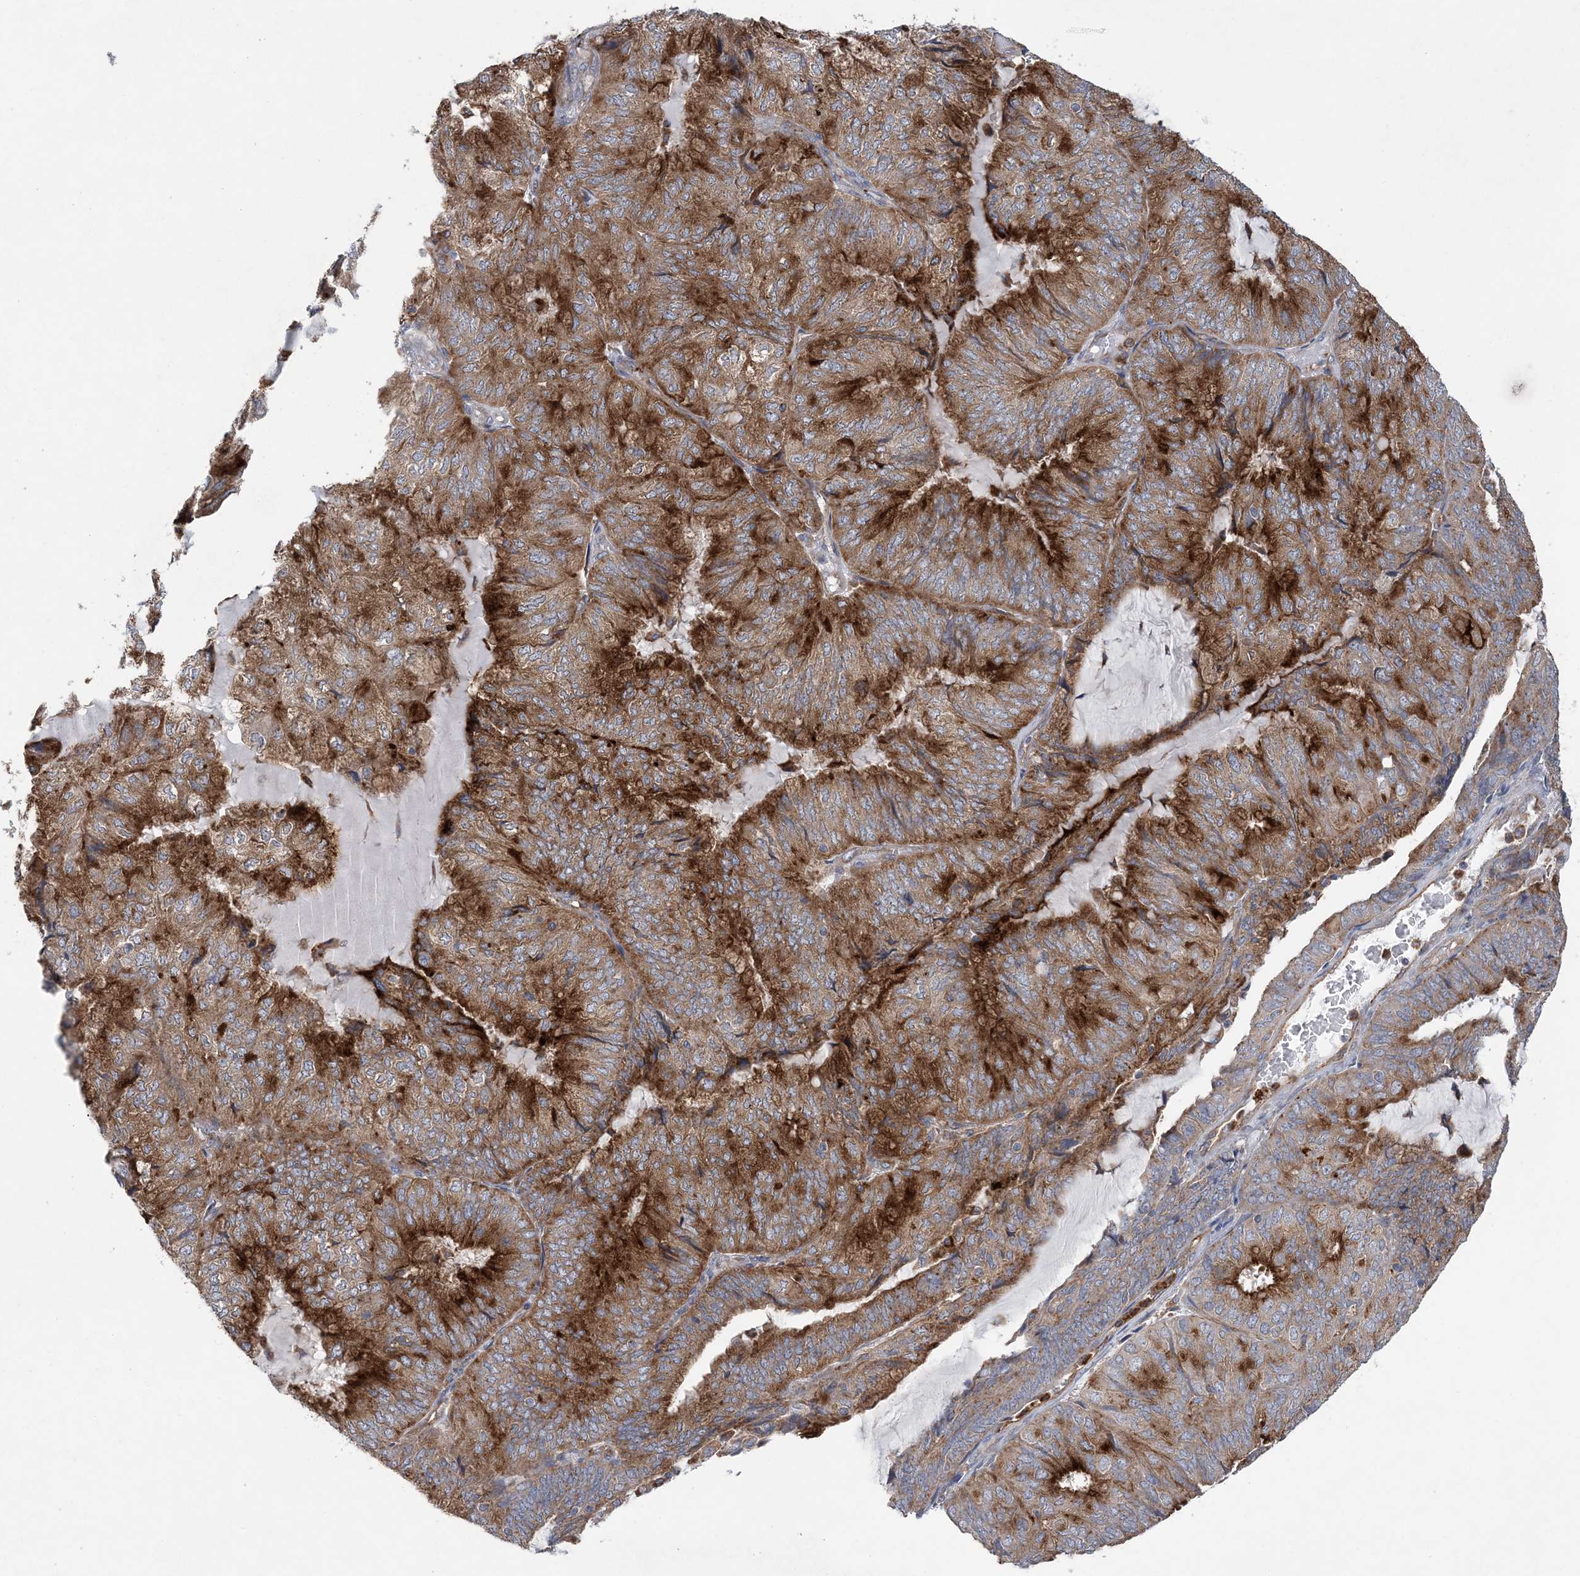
{"staining": {"intensity": "strong", "quantity": "25%-75%", "location": "cytoplasmic/membranous"}, "tissue": "endometrial cancer", "cell_type": "Tumor cells", "image_type": "cancer", "snomed": [{"axis": "morphology", "description": "Adenocarcinoma, NOS"}, {"axis": "topography", "description": "Endometrium"}], "caption": "A brown stain labels strong cytoplasmic/membranous positivity of a protein in human endometrial cancer (adenocarcinoma) tumor cells.", "gene": "PTTG1IP", "patient": {"sex": "female", "age": 81}}